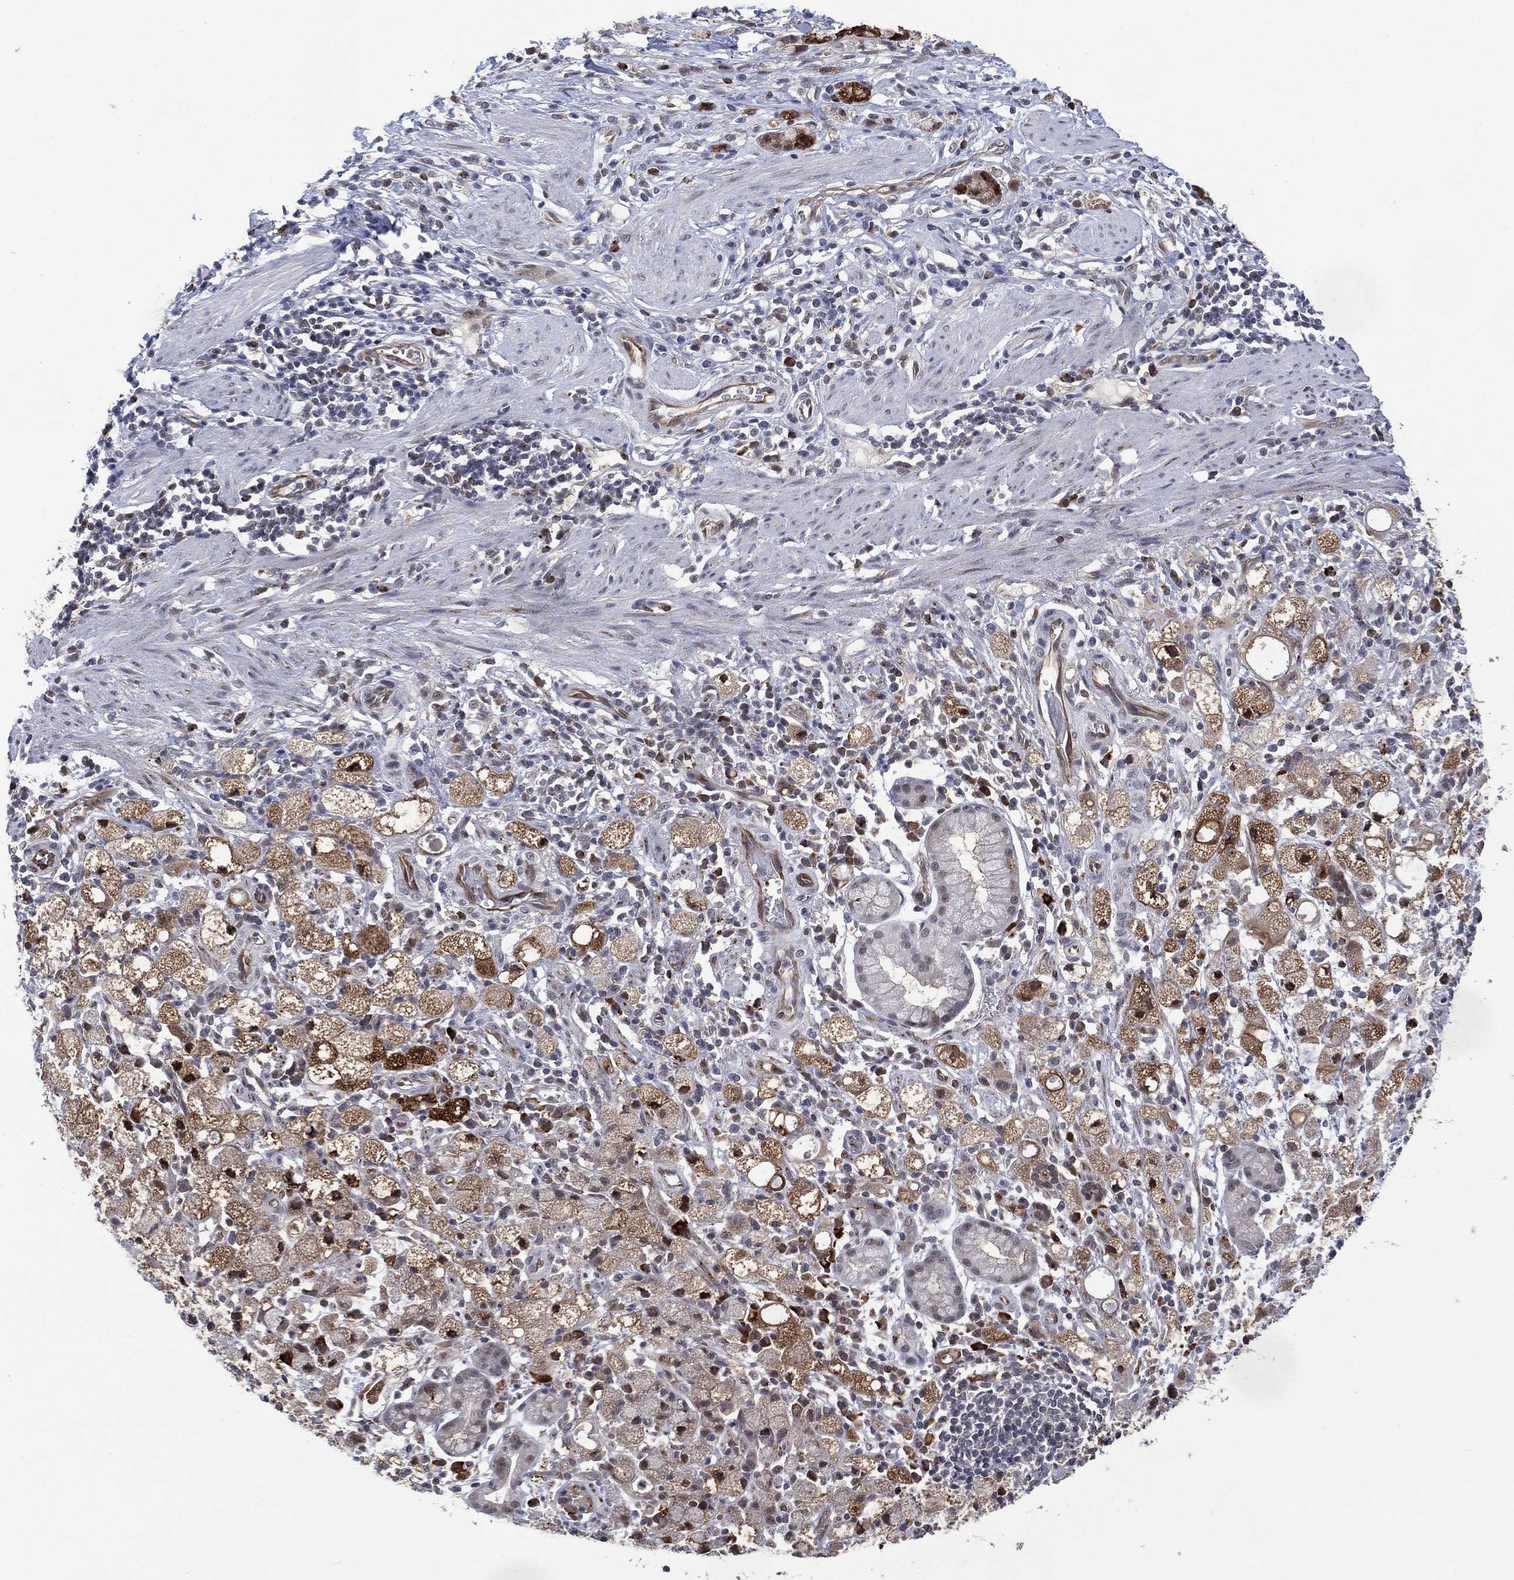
{"staining": {"intensity": "moderate", "quantity": "25%-75%", "location": "cytoplasmic/membranous"}, "tissue": "stomach cancer", "cell_type": "Tumor cells", "image_type": "cancer", "snomed": [{"axis": "morphology", "description": "Adenocarcinoma, NOS"}, {"axis": "topography", "description": "Stomach"}], "caption": "Immunohistochemical staining of stomach cancer reveals medium levels of moderate cytoplasmic/membranous positivity in approximately 25%-75% of tumor cells. The staining is performed using DAB brown chromogen to label protein expression. The nuclei are counter-stained blue using hematoxylin.", "gene": "DPP4", "patient": {"sex": "male", "age": 58}}